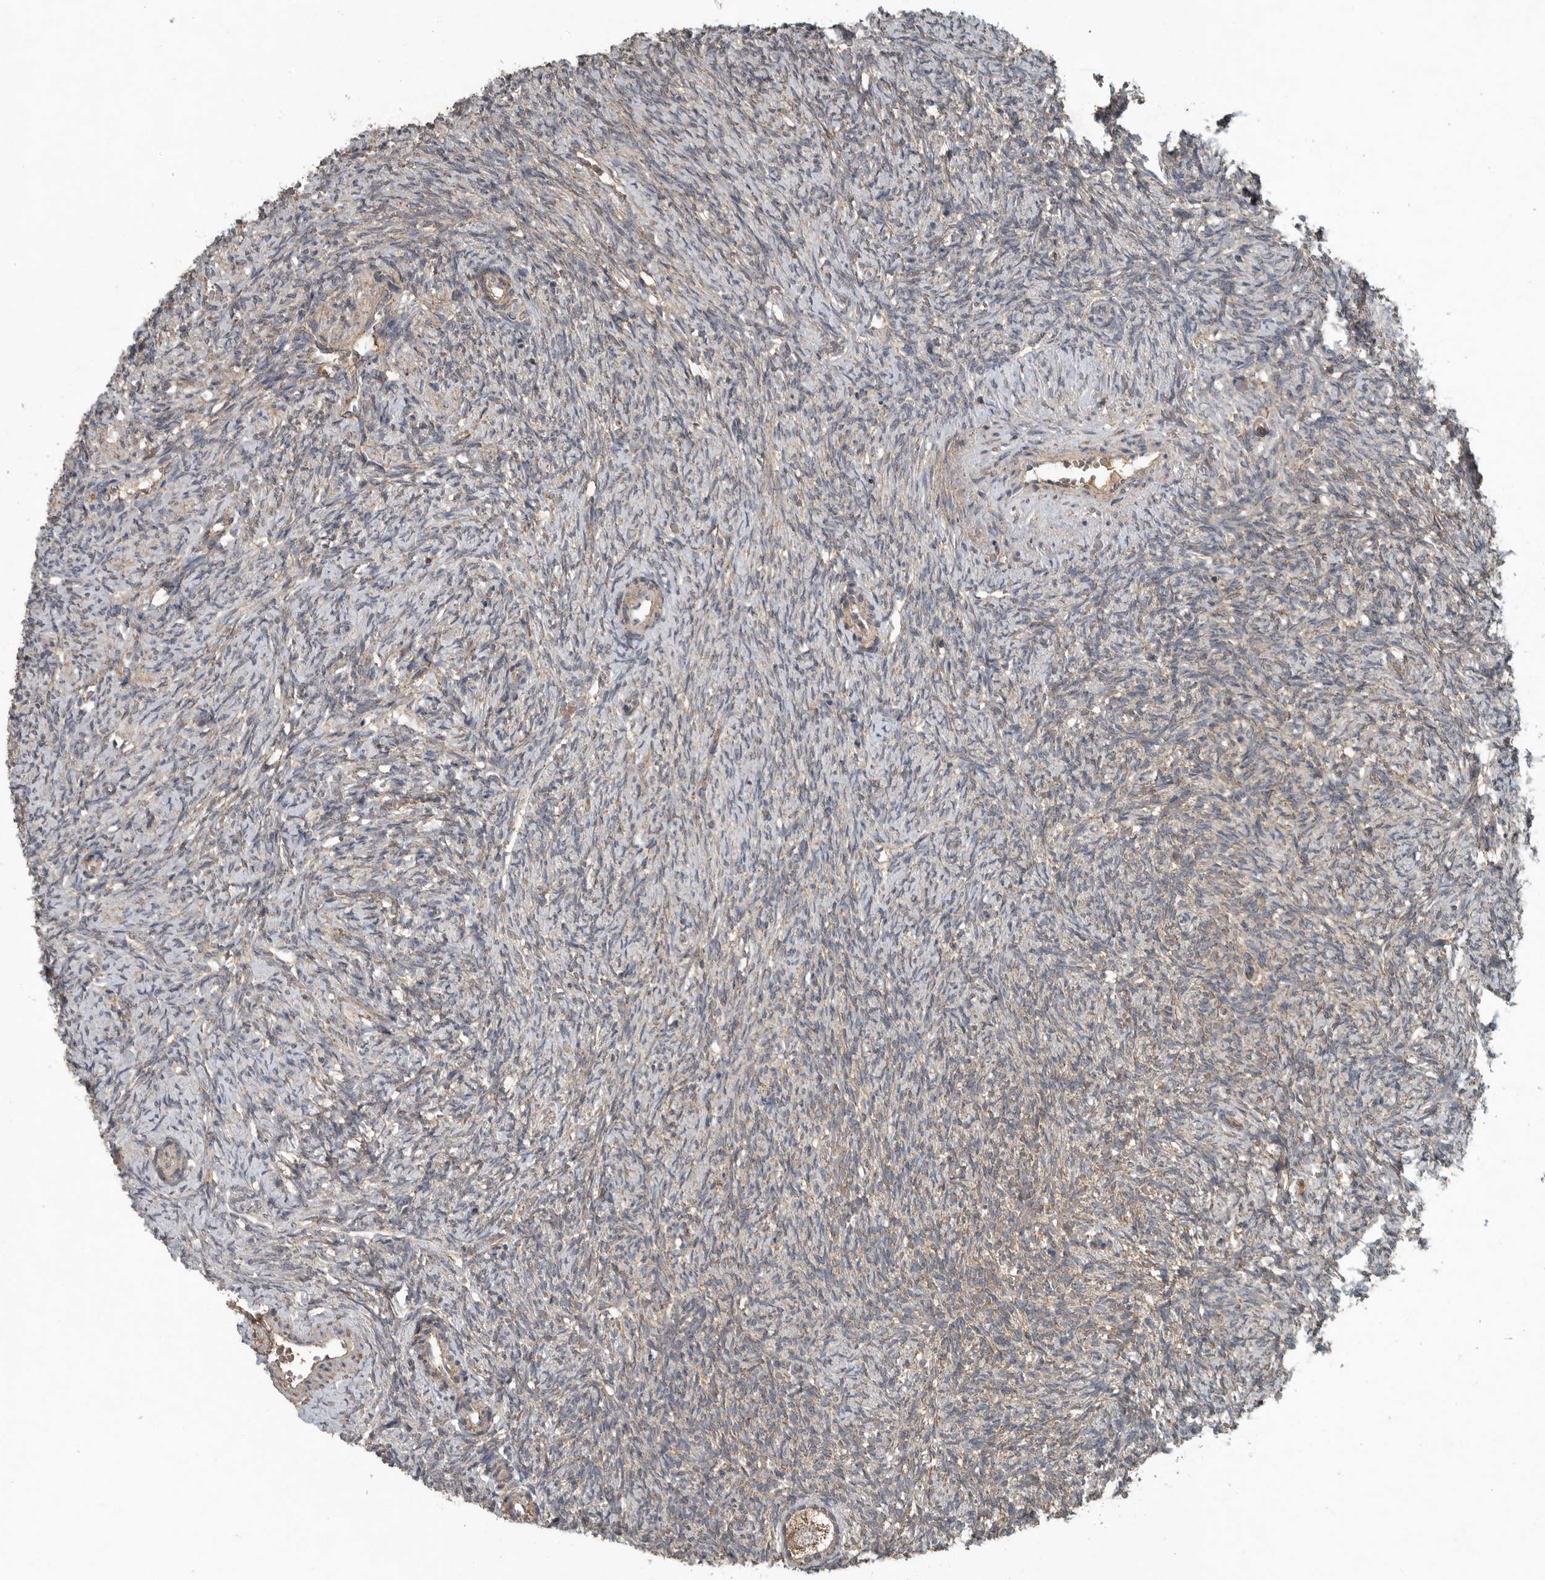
{"staining": {"intensity": "moderate", "quantity": ">75%", "location": "cytoplasmic/membranous"}, "tissue": "ovary", "cell_type": "Follicle cells", "image_type": "normal", "snomed": [{"axis": "morphology", "description": "Normal tissue, NOS"}, {"axis": "topography", "description": "Ovary"}], "caption": "Follicle cells demonstrate moderate cytoplasmic/membranous positivity in about >75% of cells in benign ovary. (IHC, brightfield microscopy, high magnification).", "gene": "IL6ST", "patient": {"sex": "female", "age": 41}}